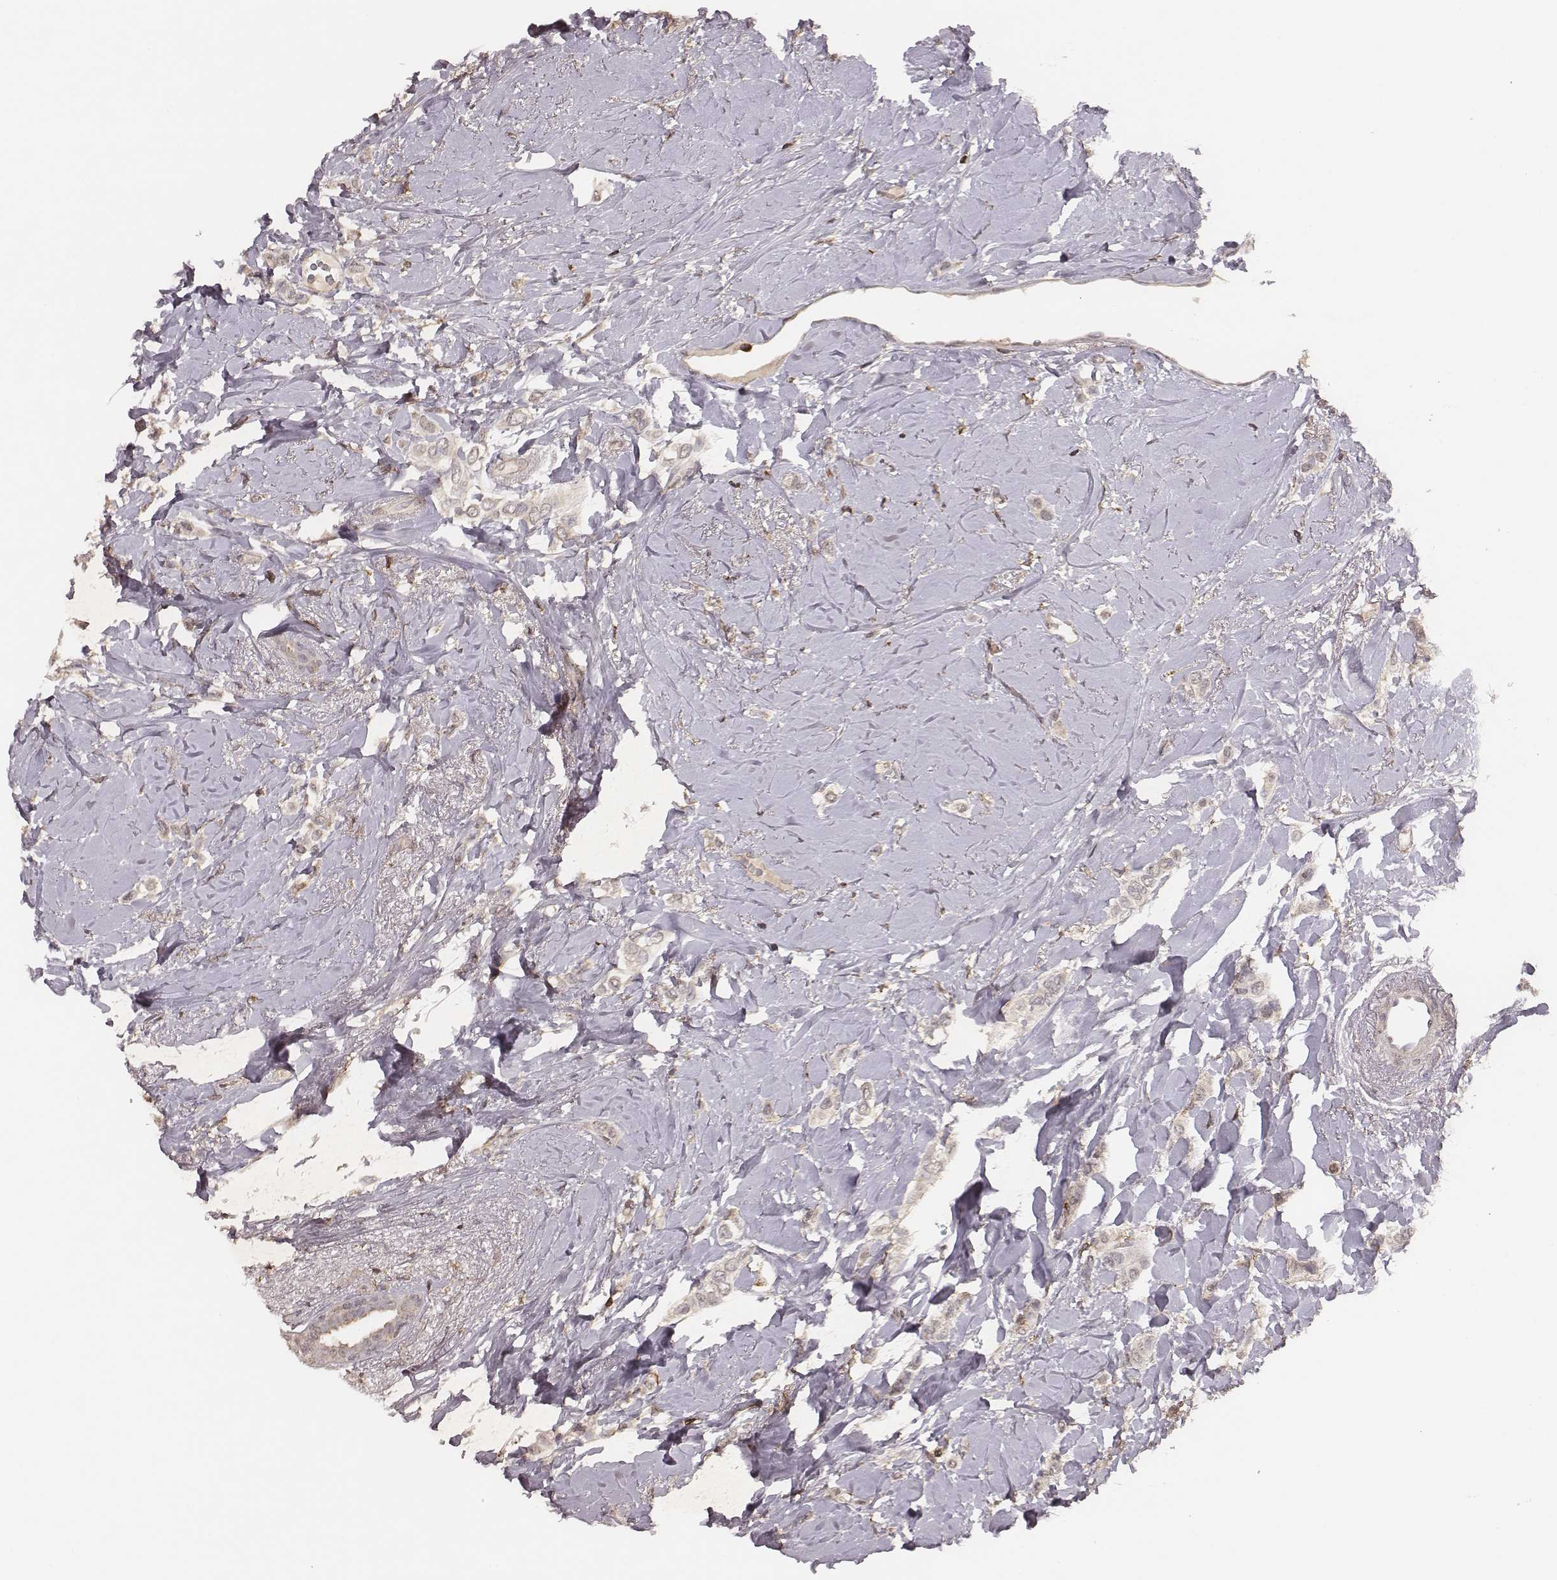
{"staining": {"intensity": "negative", "quantity": "none", "location": "none"}, "tissue": "breast cancer", "cell_type": "Tumor cells", "image_type": "cancer", "snomed": [{"axis": "morphology", "description": "Lobular carcinoma"}, {"axis": "topography", "description": "Breast"}], "caption": "Immunohistochemistry (IHC) micrograph of breast cancer (lobular carcinoma) stained for a protein (brown), which demonstrates no positivity in tumor cells.", "gene": "PILRA", "patient": {"sex": "female", "age": 66}}